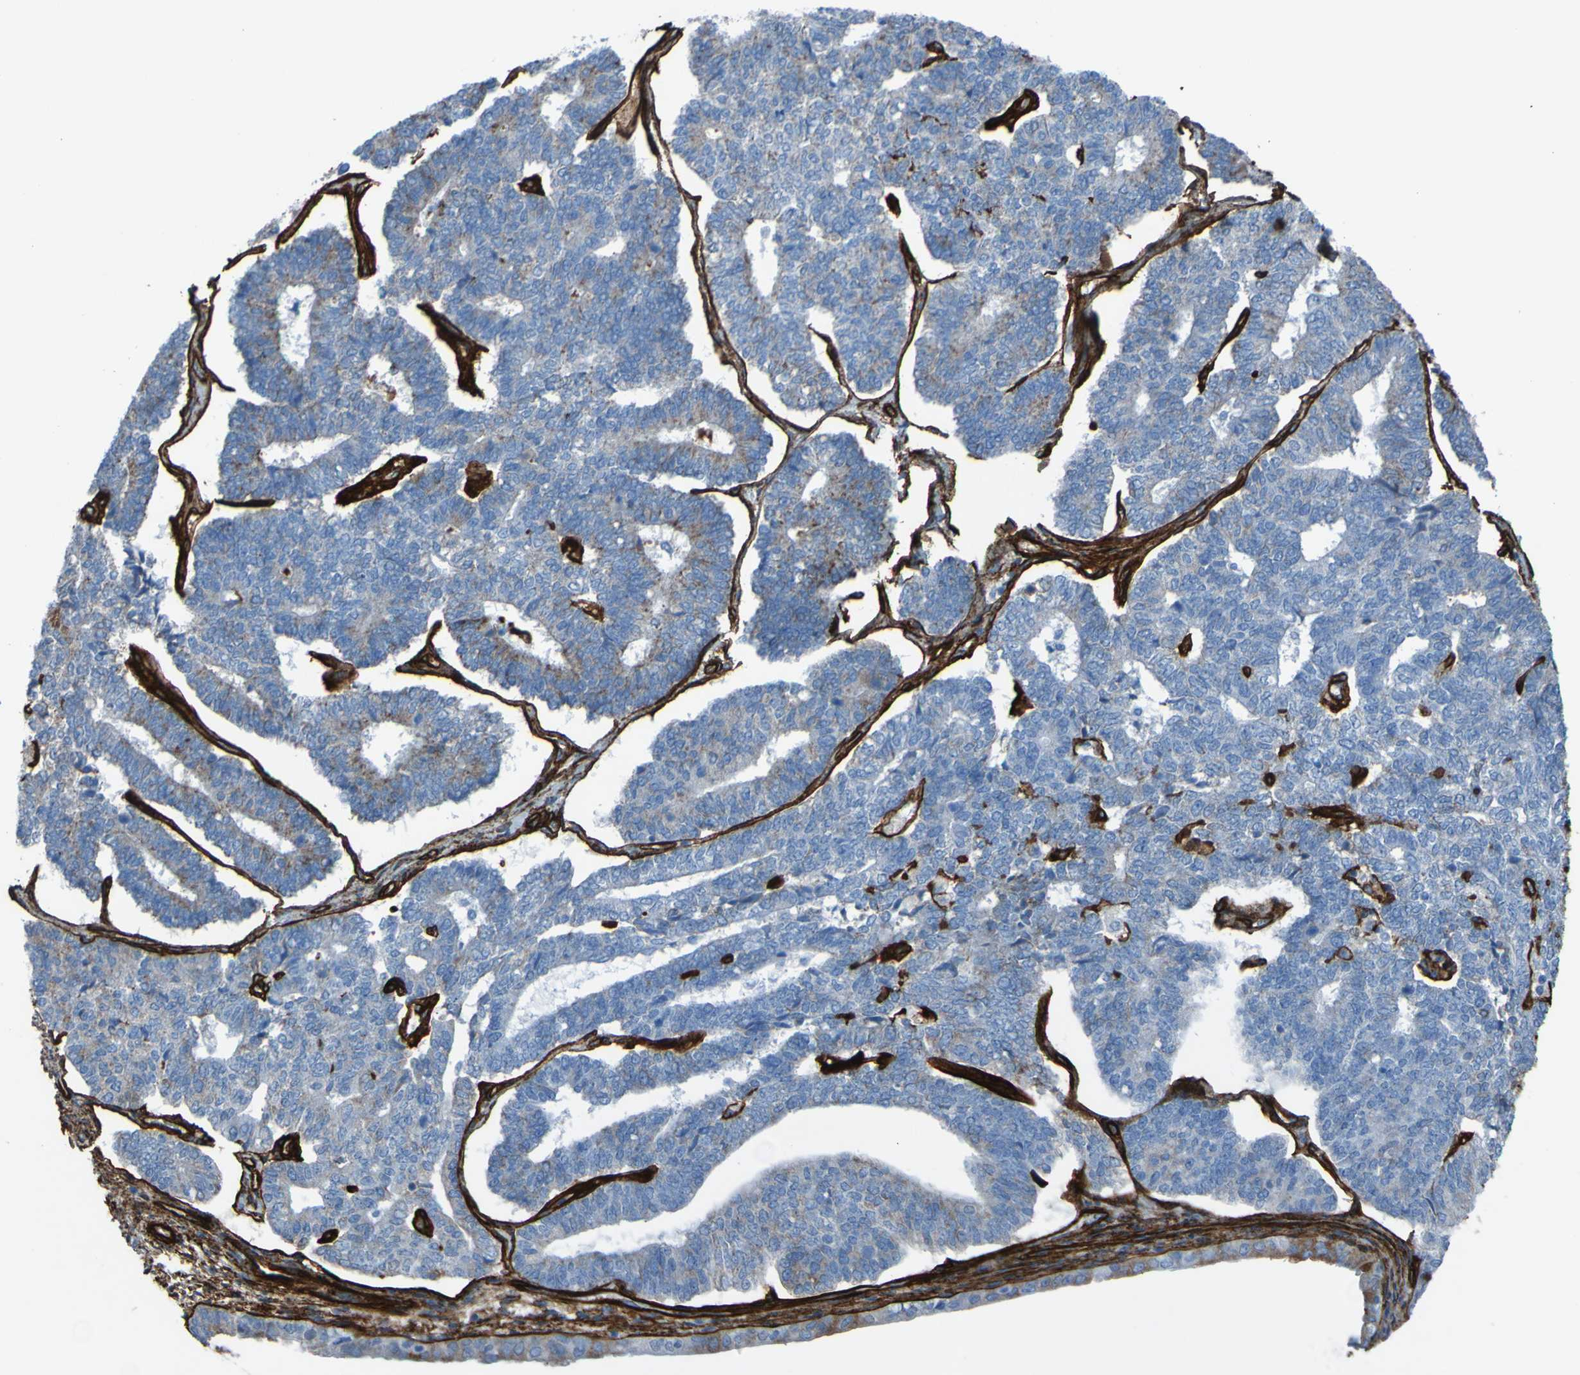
{"staining": {"intensity": "negative", "quantity": "none", "location": "none"}, "tissue": "endometrial cancer", "cell_type": "Tumor cells", "image_type": "cancer", "snomed": [{"axis": "morphology", "description": "Adenocarcinoma, NOS"}, {"axis": "topography", "description": "Endometrium"}], "caption": "IHC histopathology image of neoplastic tissue: human adenocarcinoma (endometrial) stained with DAB exhibits no significant protein positivity in tumor cells.", "gene": "COL4A2", "patient": {"sex": "female", "age": 70}}